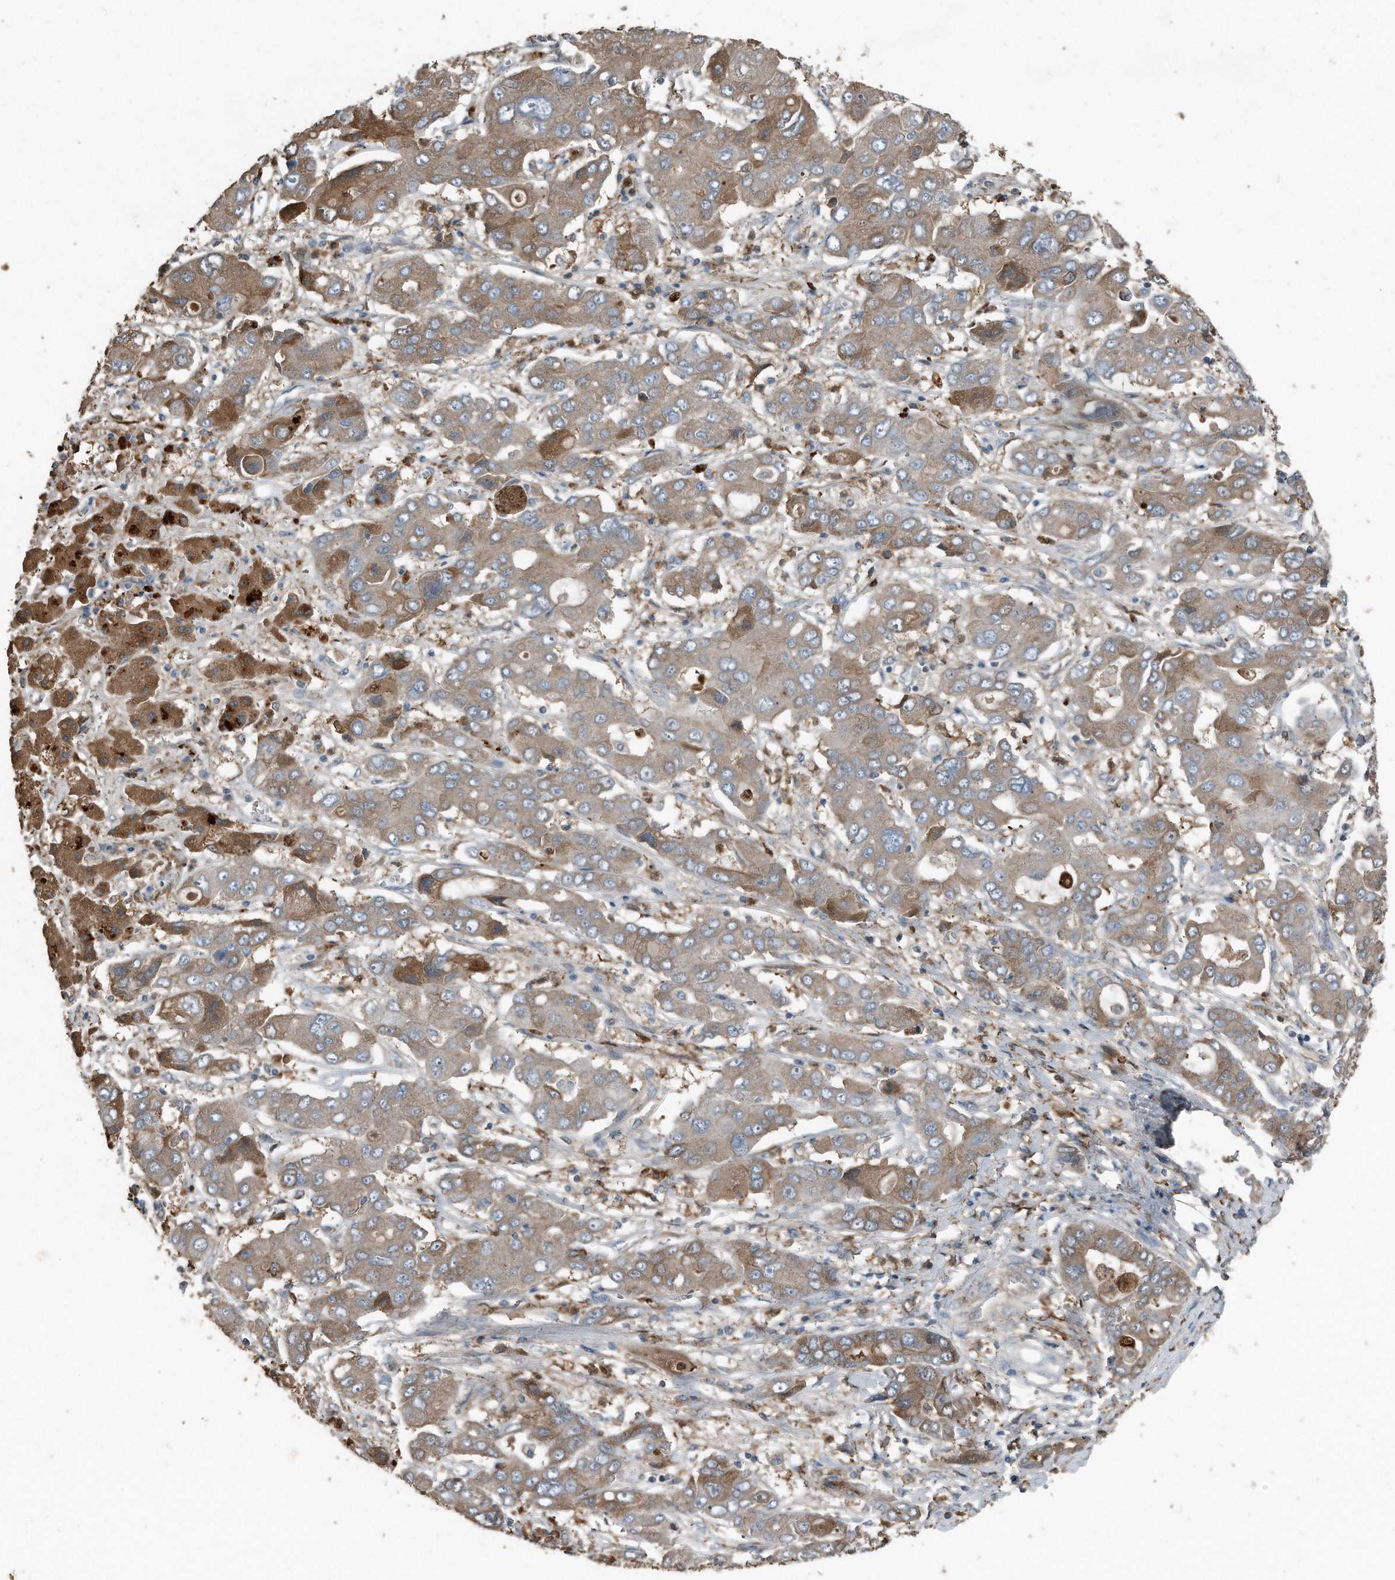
{"staining": {"intensity": "moderate", "quantity": "25%-75%", "location": "cytoplasmic/membranous"}, "tissue": "liver cancer", "cell_type": "Tumor cells", "image_type": "cancer", "snomed": [{"axis": "morphology", "description": "Cholangiocarcinoma"}, {"axis": "topography", "description": "Liver"}], "caption": "Immunohistochemical staining of human liver cancer (cholangiocarcinoma) reveals medium levels of moderate cytoplasmic/membranous staining in about 25%-75% of tumor cells.", "gene": "C9", "patient": {"sex": "male", "age": 67}}